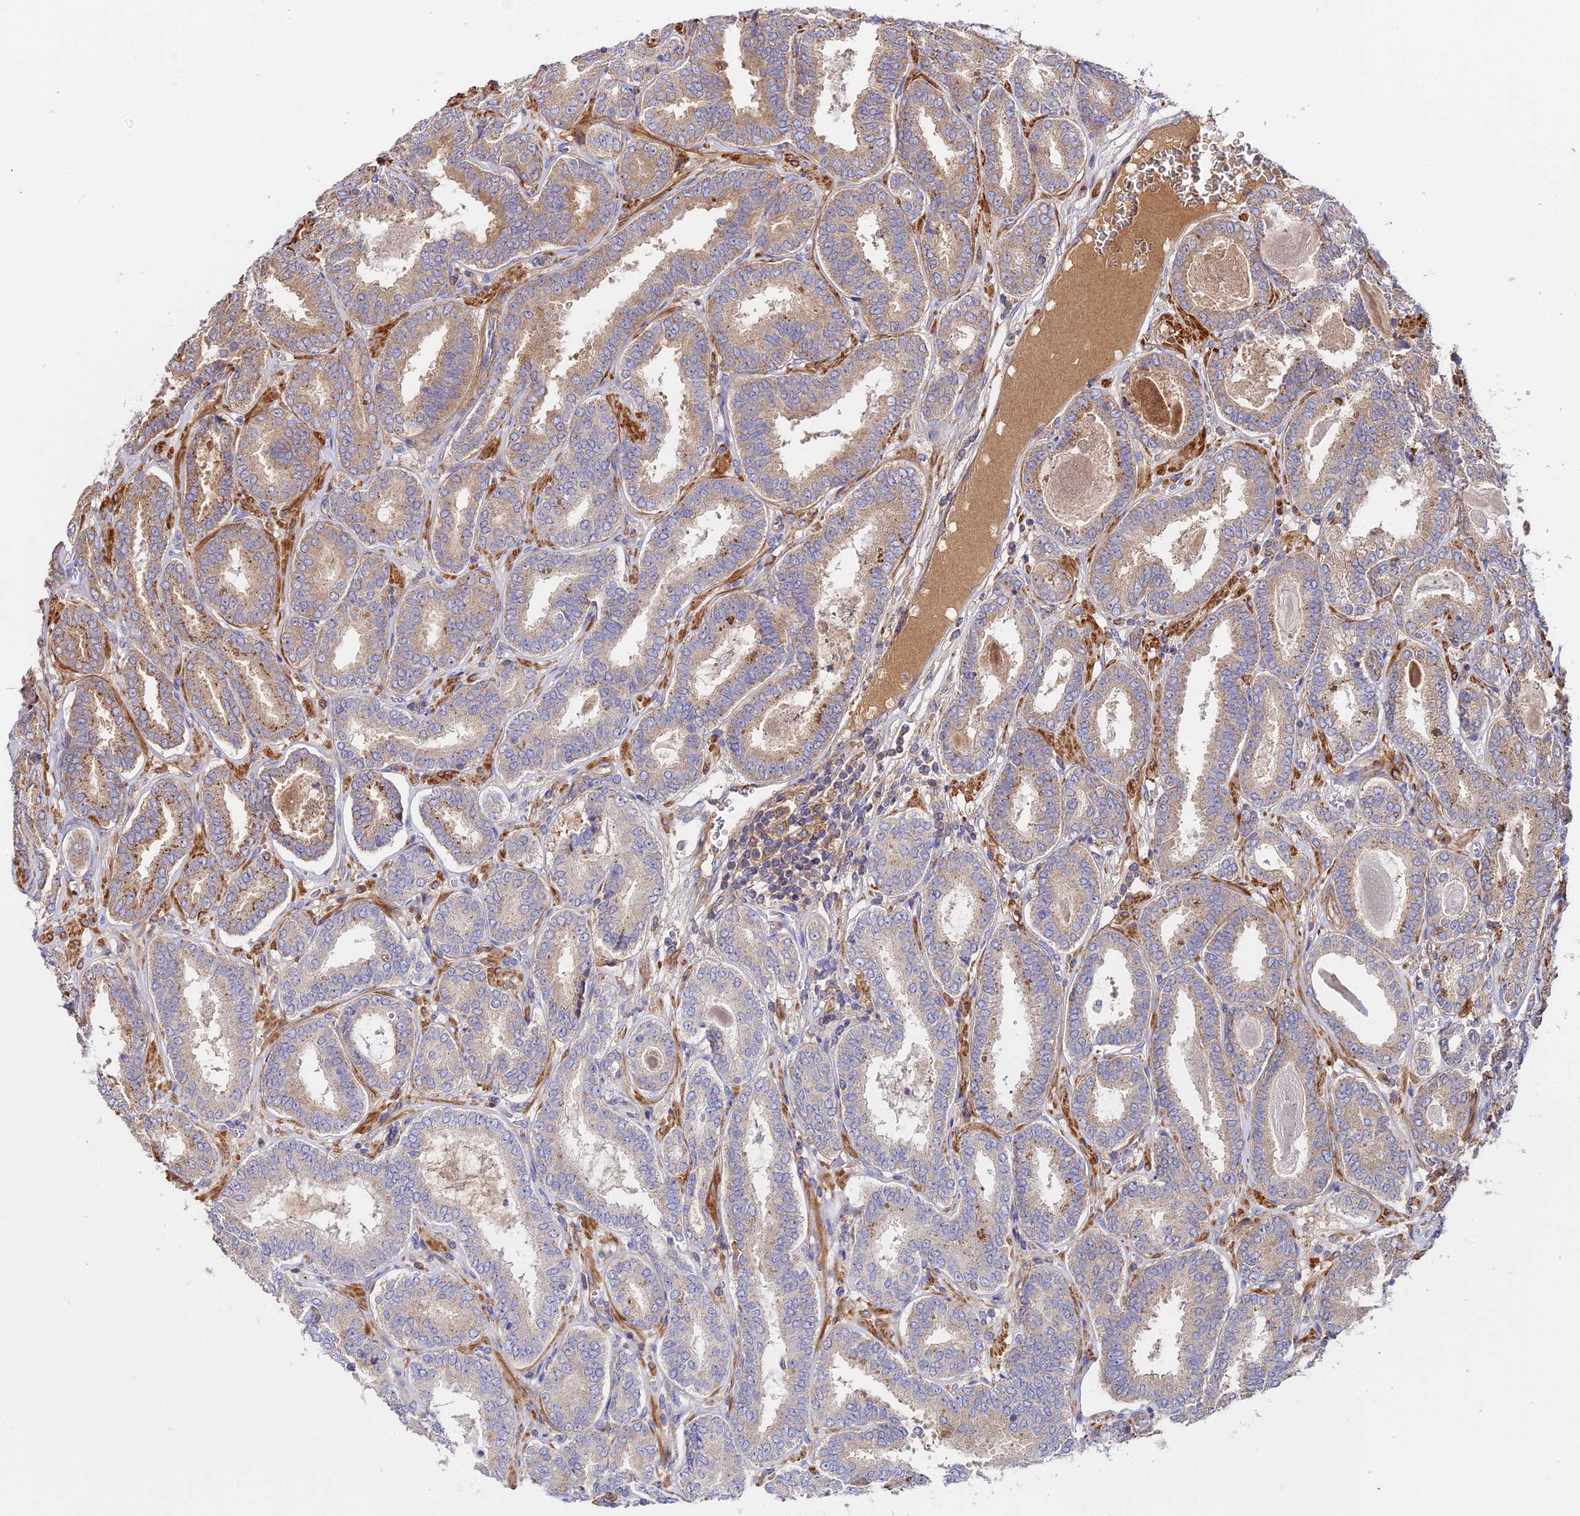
{"staining": {"intensity": "moderate", "quantity": "25%-75%", "location": "cytoplasmic/membranous"}, "tissue": "prostate cancer", "cell_type": "Tumor cells", "image_type": "cancer", "snomed": [{"axis": "morphology", "description": "Adenocarcinoma, High grade"}, {"axis": "topography", "description": "Prostate"}], "caption": "This photomicrograph exhibits IHC staining of high-grade adenocarcinoma (prostate), with medium moderate cytoplasmic/membranous positivity in about 25%-75% of tumor cells.", "gene": "PYM1", "patient": {"sex": "male", "age": 72}}